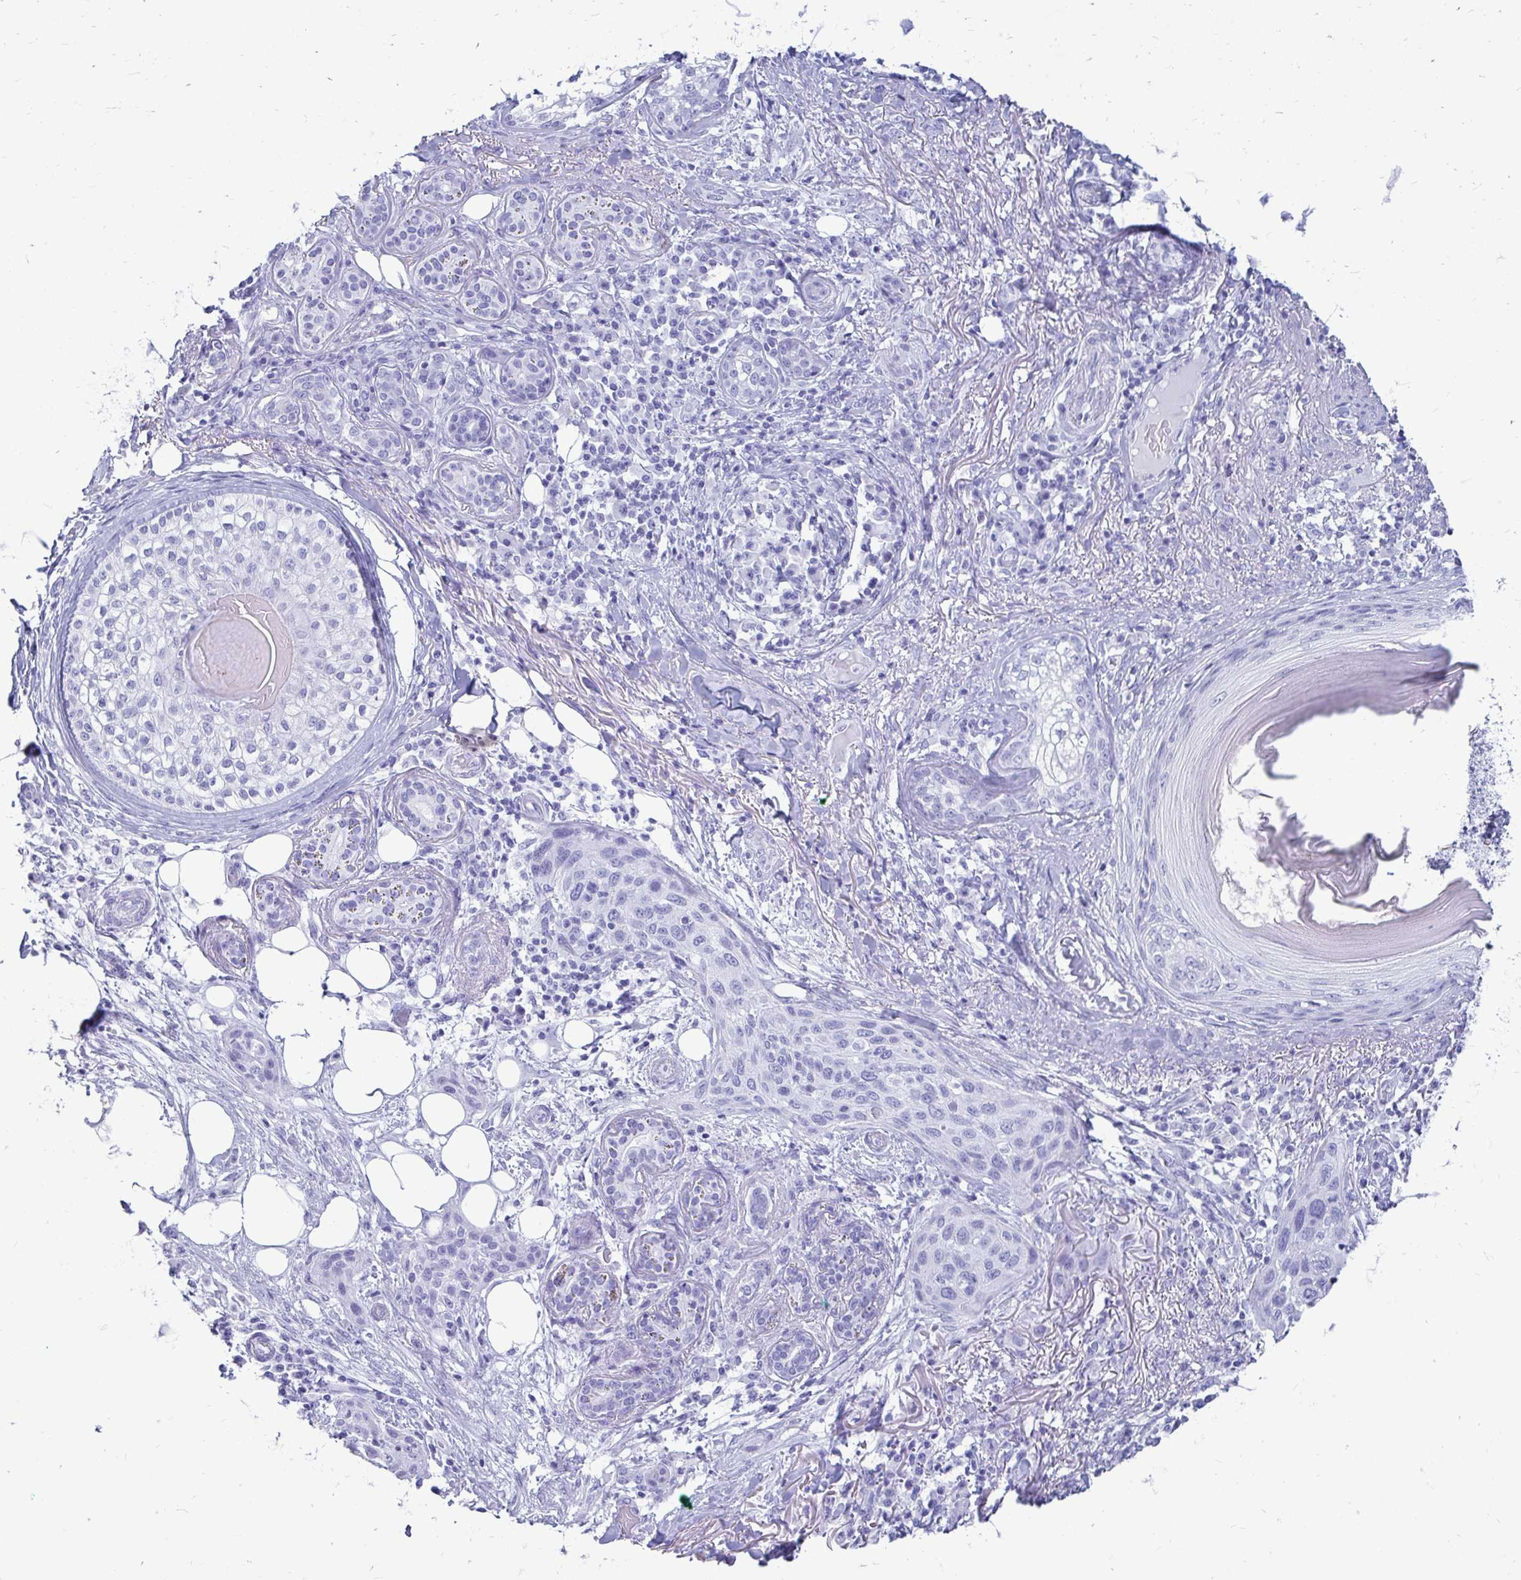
{"staining": {"intensity": "negative", "quantity": "none", "location": "none"}, "tissue": "skin cancer", "cell_type": "Tumor cells", "image_type": "cancer", "snomed": [{"axis": "morphology", "description": "Squamous cell carcinoma, NOS"}, {"axis": "topography", "description": "Skin"}], "caption": "Human skin cancer (squamous cell carcinoma) stained for a protein using IHC displays no staining in tumor cells.", "gene": "OR10R2", "patient": {"sex": "female", "age": 87}}